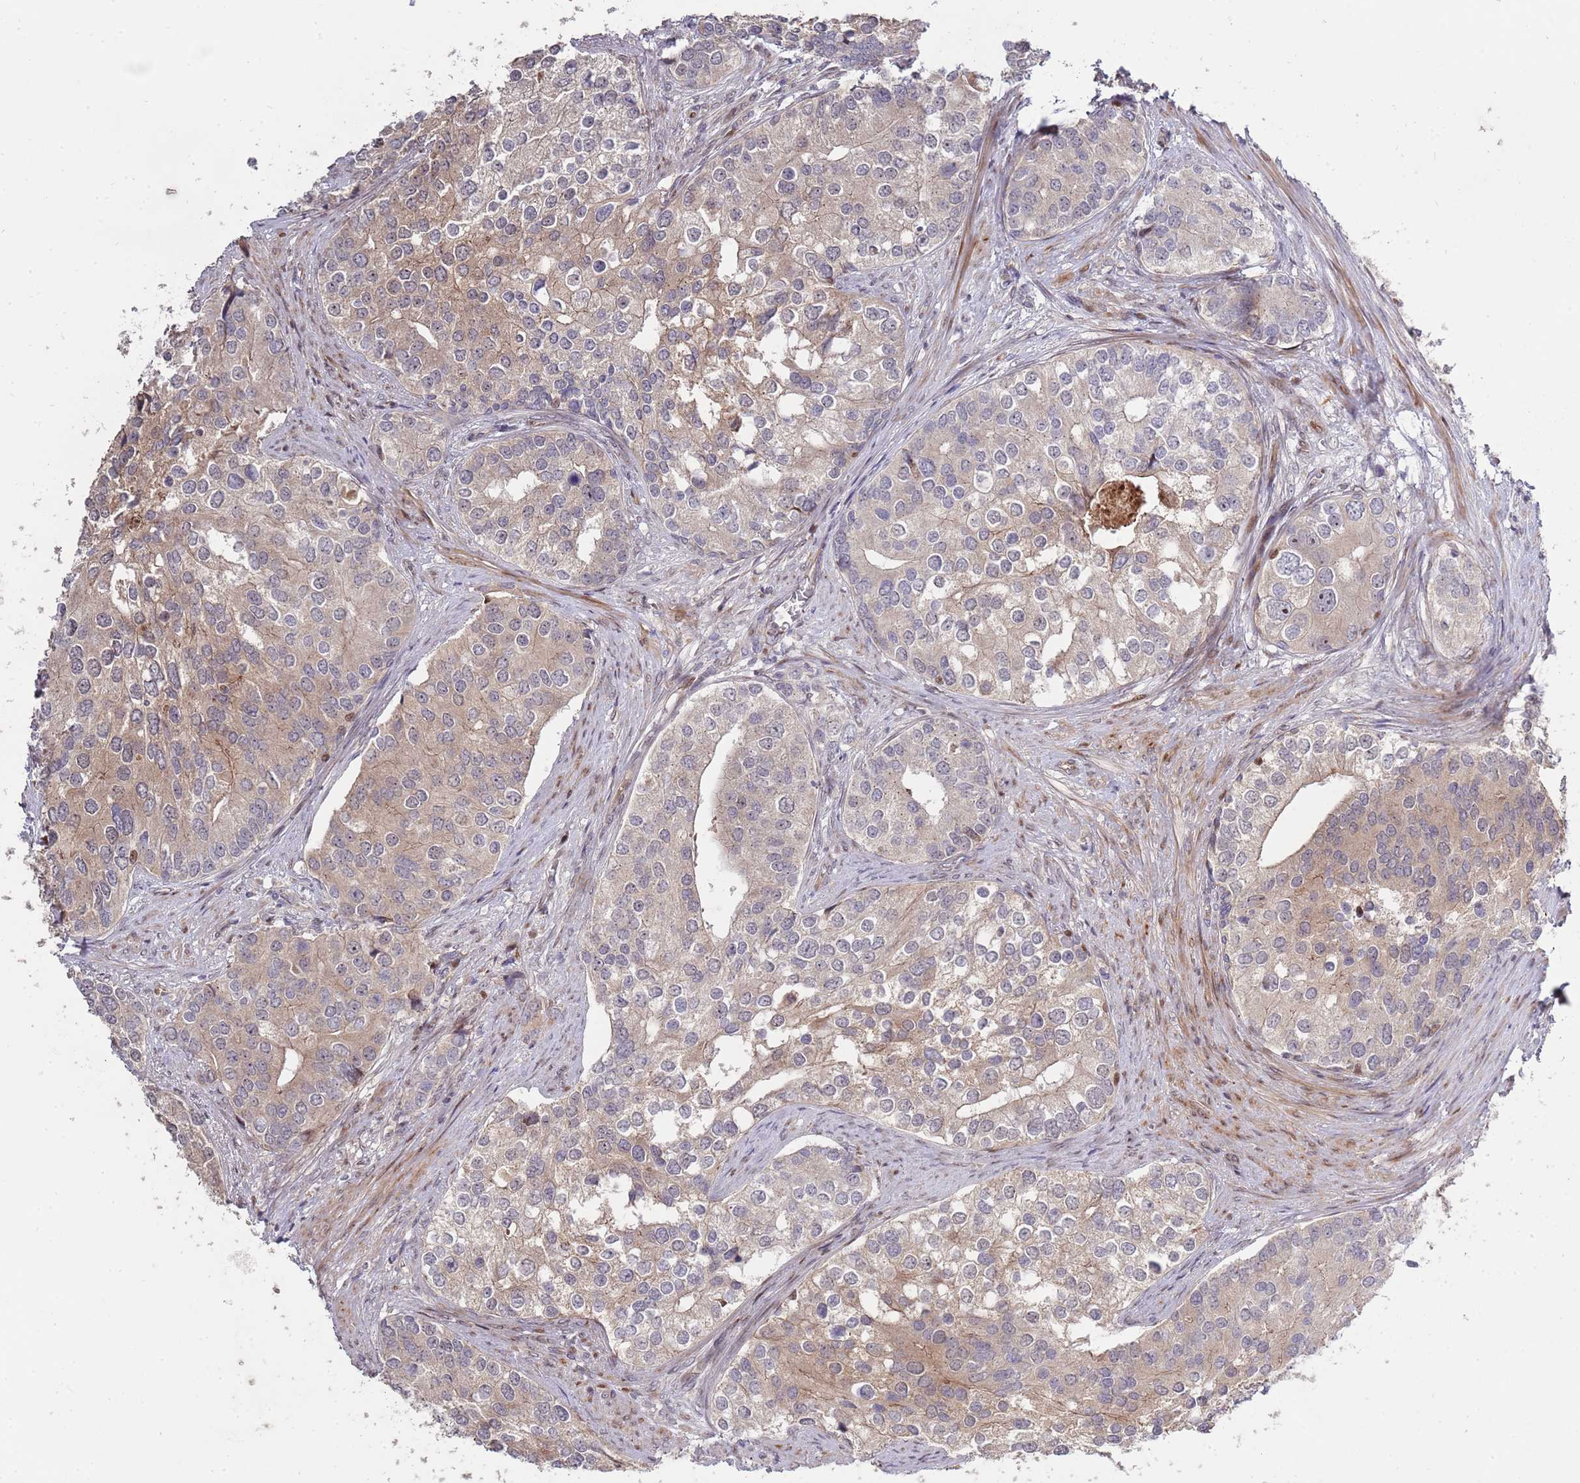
{"staining": {"intensity": "weak", "quantity": ">75%", "location": "cytoplasmic/membranous"}, "tissue": "prostate cancer", "cell_type": "Tumor cells", "image_type": "cancer", "snomed": [{"axis": "morphology", "description": "Adenocarcinoma, High grade"}, {"axis": "topography", "description": "Prostate"}], "caption": "Prostate cancer (adenocarcinoma (high-grade)) stained with a brown dye demonstrates weak cytoplasmic/membranous positive staining in about >75% of tumor cells.", "gene": "SYNDIG1L", "patient": {"sex": "male", "age": 62}}